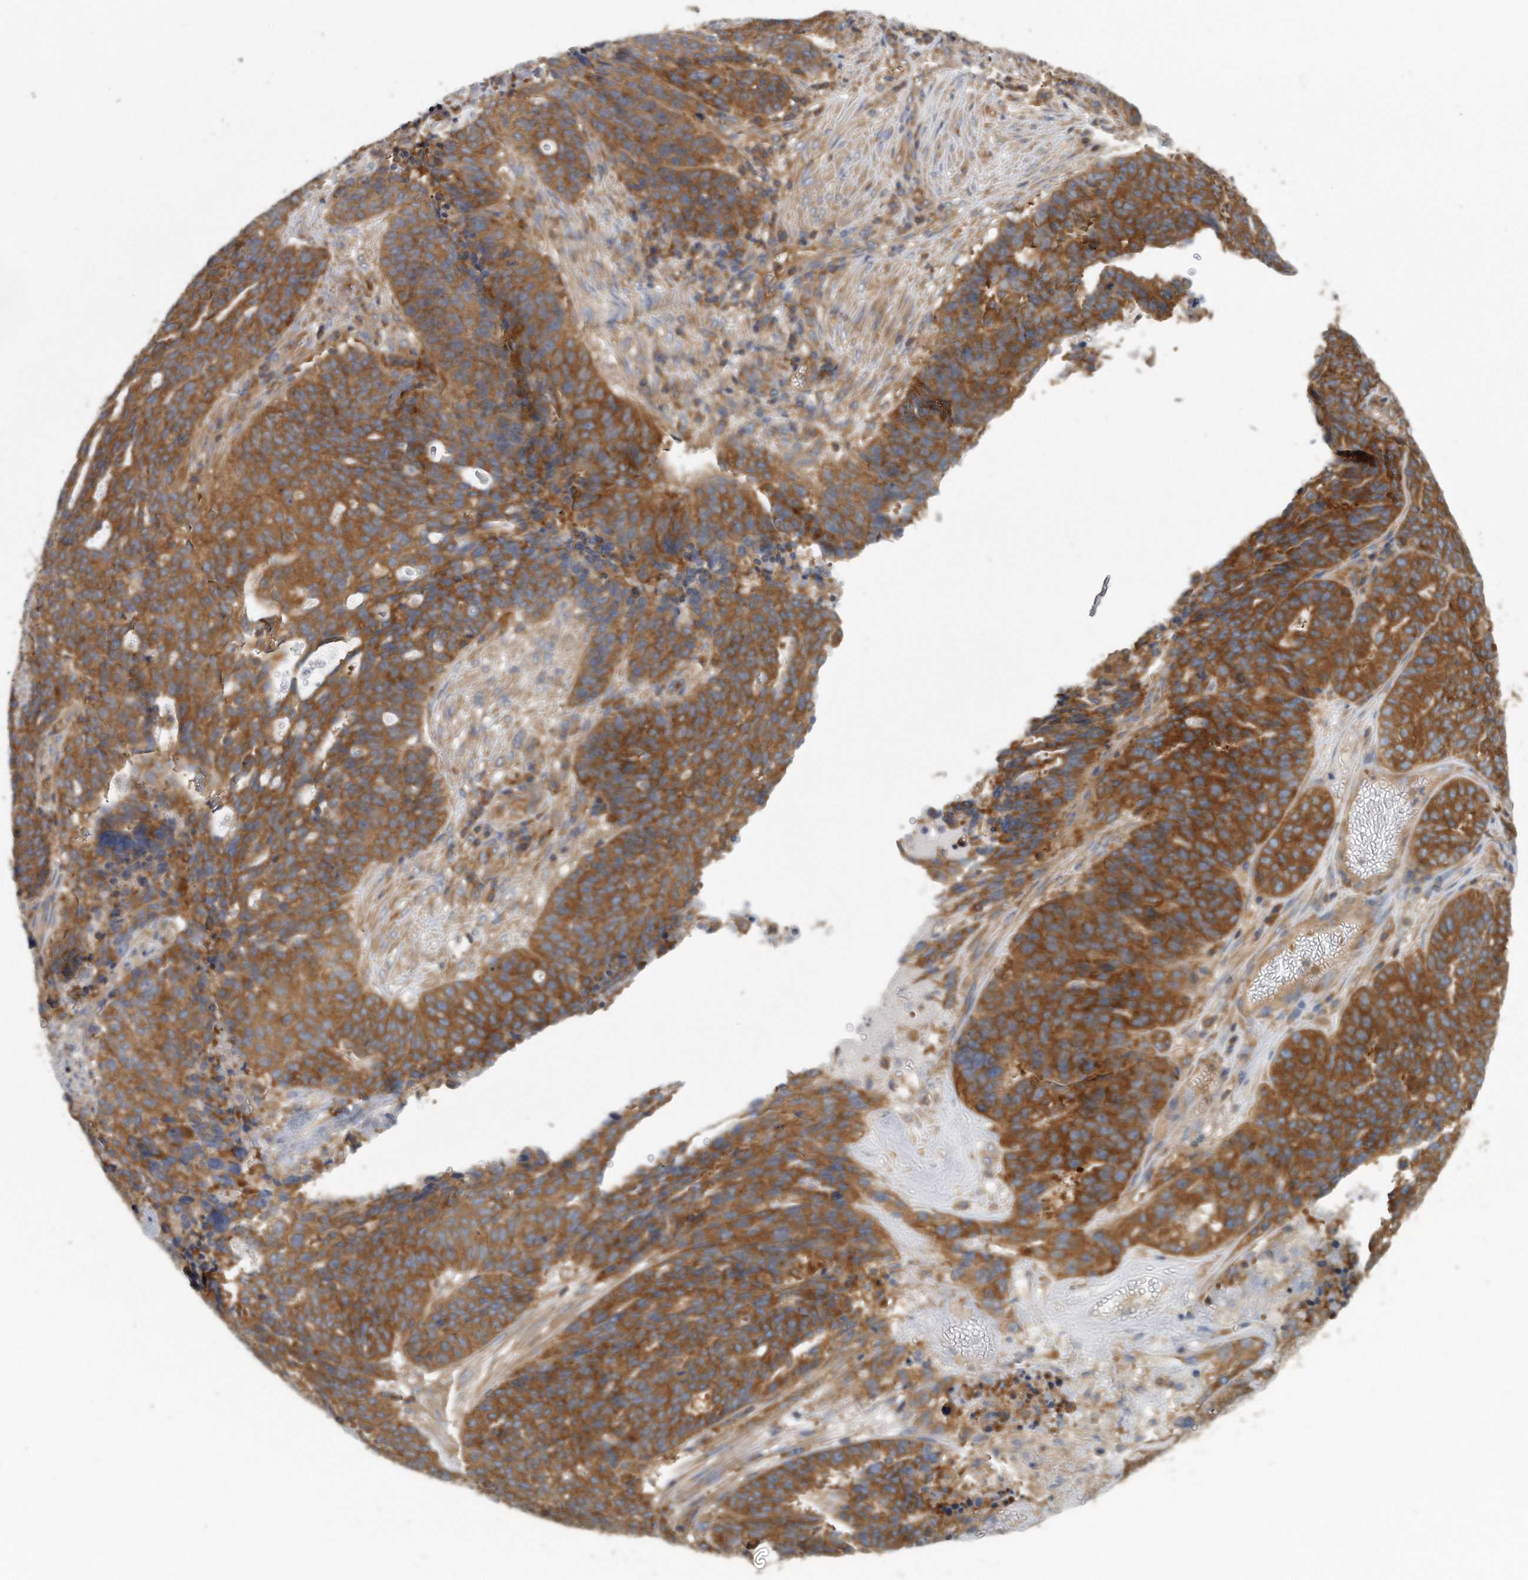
{"staining": {"intensity": "strong", "quantity": ">75%", "location": "cytoplasmic/membranous"}, "tissue": "ovarian cancer", "cell_type": "Tumor cells", "image_type": "cancer", "snomed": [{"axis": "morphology", "description": "Cystadenocarcinoma, serous, NOS"}, {"axis": "topography", "description": "Ovary"}], "caption": "This histopathology image exhibits immunohistochemistry staining of ovarian cancer (serous cystadenocarcinoma), with high strong cytoplasmic/membranous staining in about >75% of tumor cells.", "gene": "EIF3I", "patient": {"sex": "female", "age": 59}}